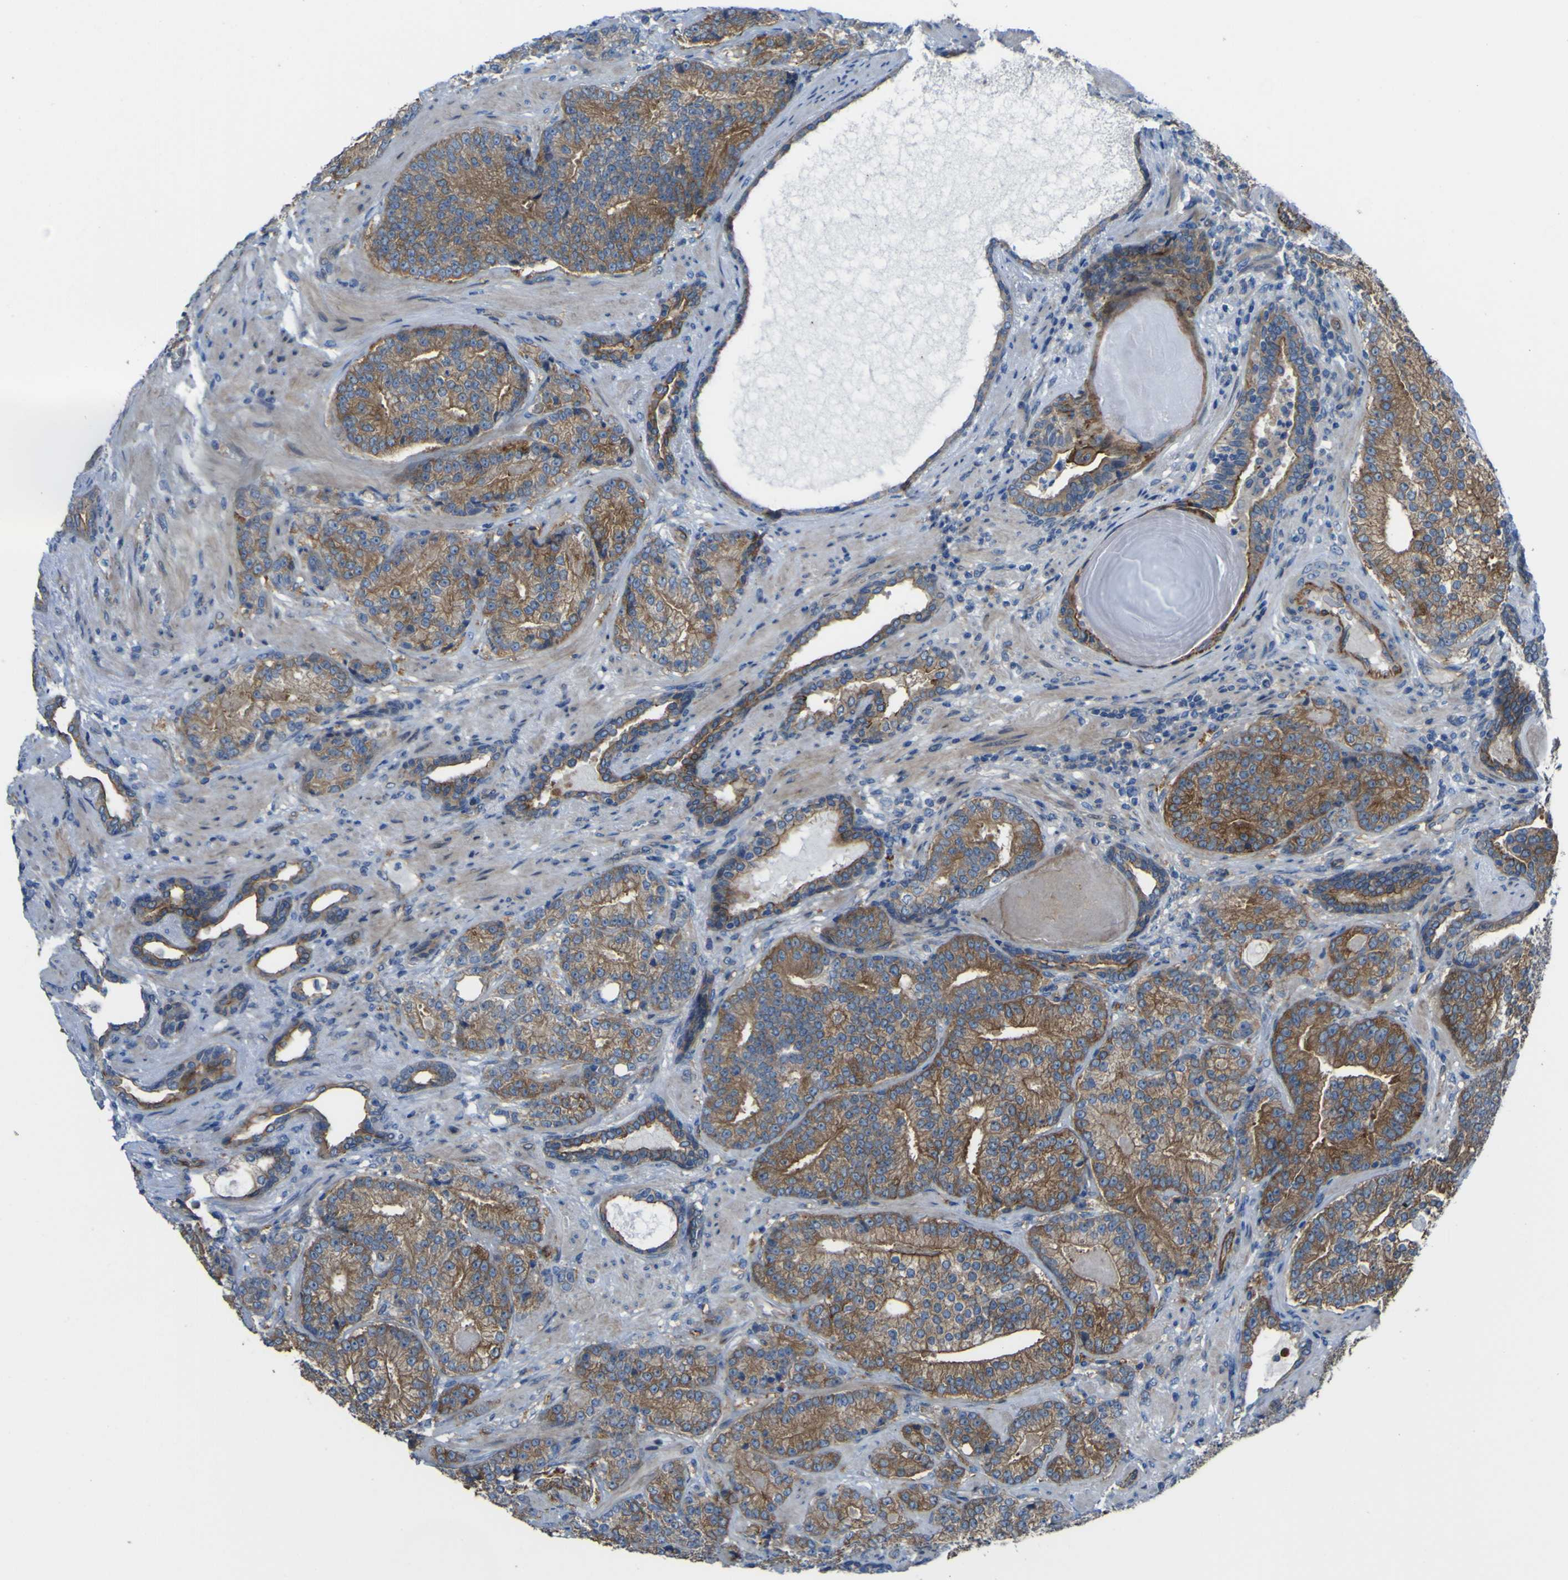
{"staining": {"intensity": "moderate", "quantity": ">75%", "location": "cytoplasmic/membranous"}, "tissue": "prostate cancer", "cell_type": "Tumor cells", "image_type": "cancer", "snomed": [{"axis": "morphology", "description": "Adenocarcinoma, High grade"}, {"axis": "topography", "description": "Prostate"}], "caption": "A medium amount of moderate cytoplasmic/membranous expression is appreciated in approximately >75% of tumor cells in prostate cancer (adenocarcinoma (high-grade)) tissue.", "gene": "FBXO30", "patient": {"sex": "male", "age": 61}}